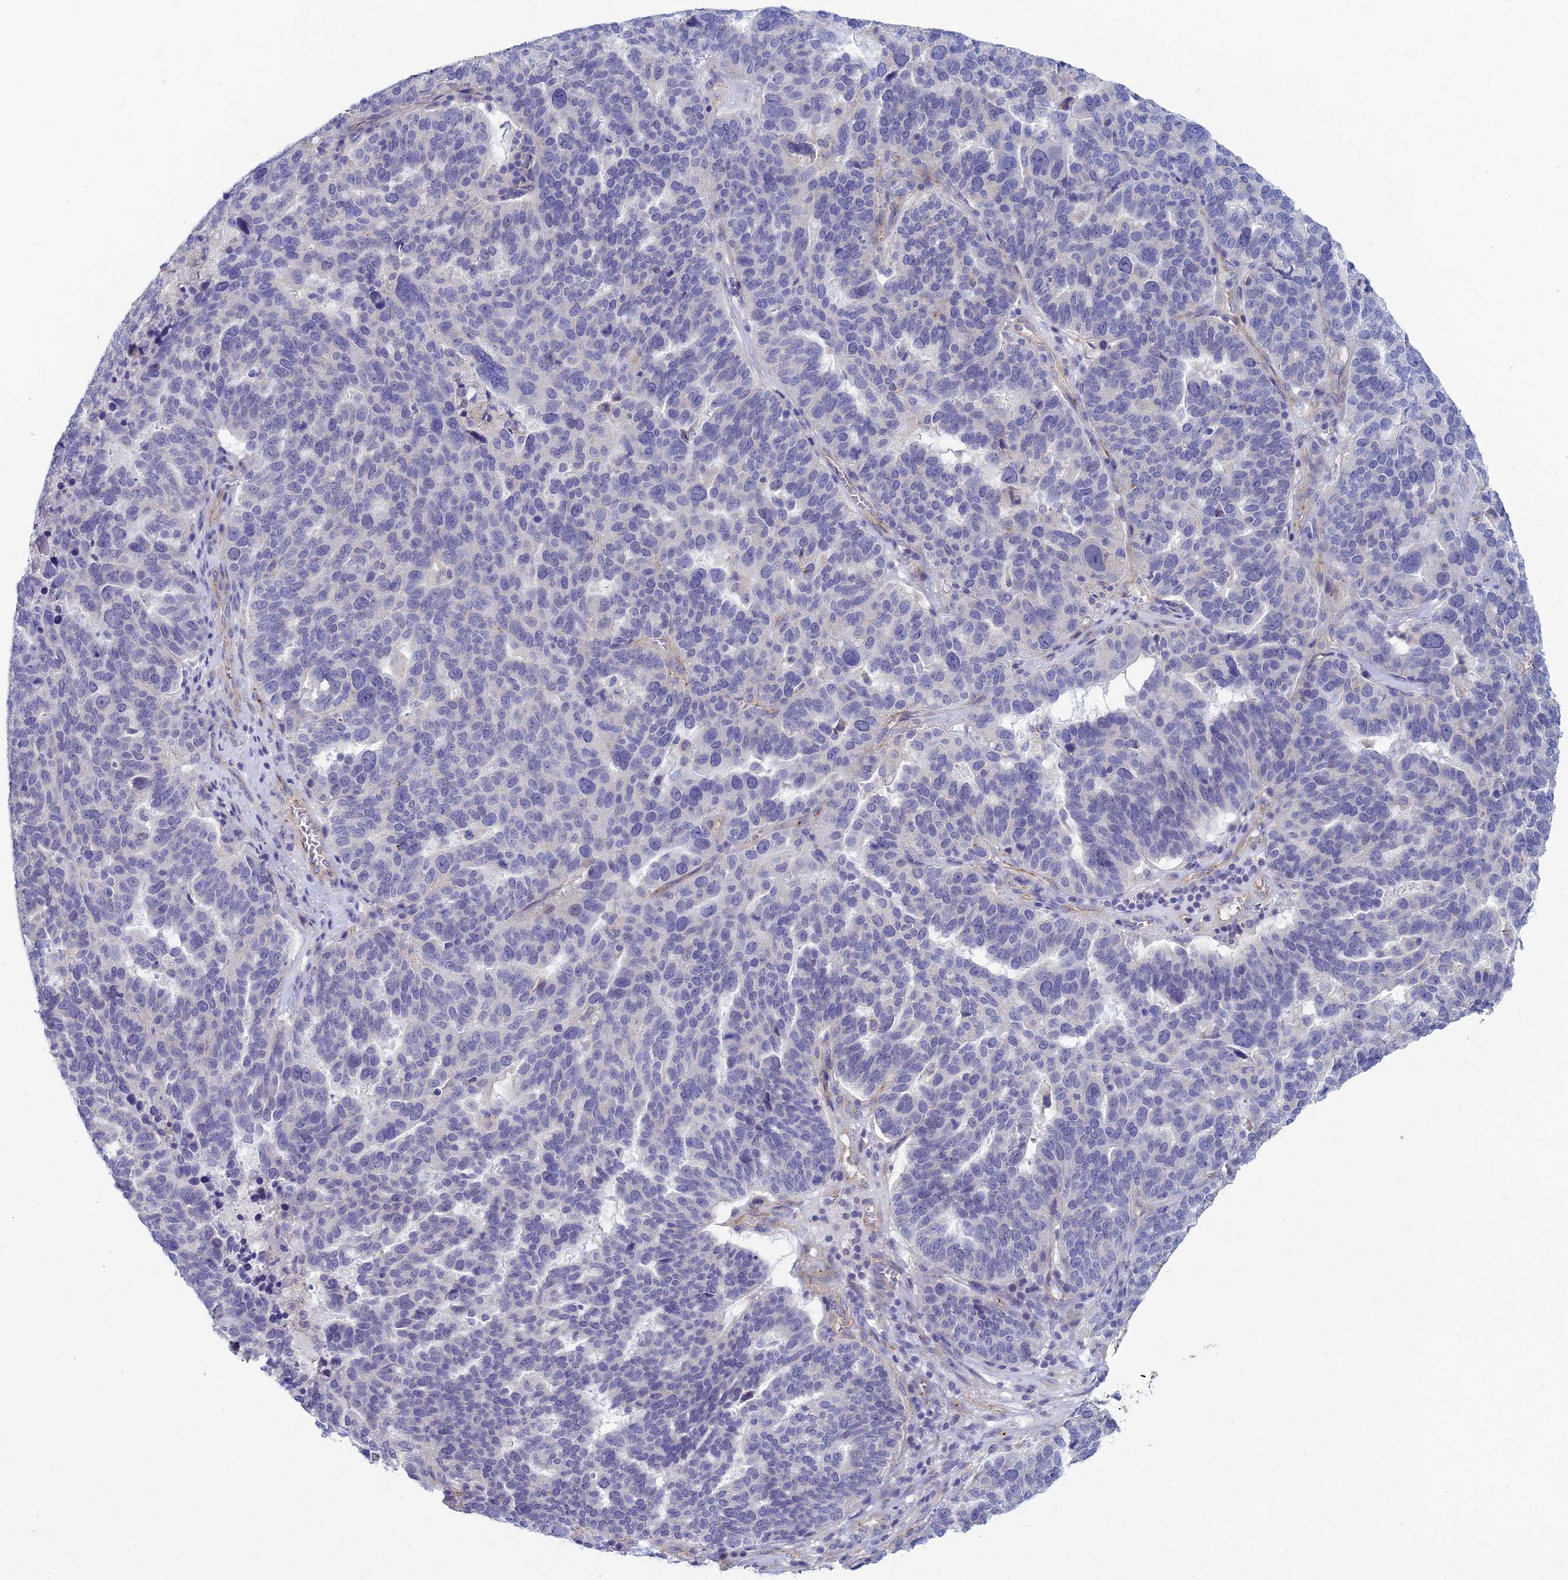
{"staining": {"intensity": "negative", "quantity": "none", "location": "none"}, "tissue": "ovarian cancer", "cell_type": "Tumor cells", "image_type": "cancer", "snomed": [{"axis": "morphology", "description": "Cystadenocarcinoma, serous, NOS"}, {"axis": "topography", "description": "Ovary"}], "caption": "Immunohistochemistry (IHC) of ovarian cancer (serous cystadenocarcinoma) displays no positivity in tumor cells.", "gene": "ZNF564", "patient": {"sex": "female", "age": 59}}